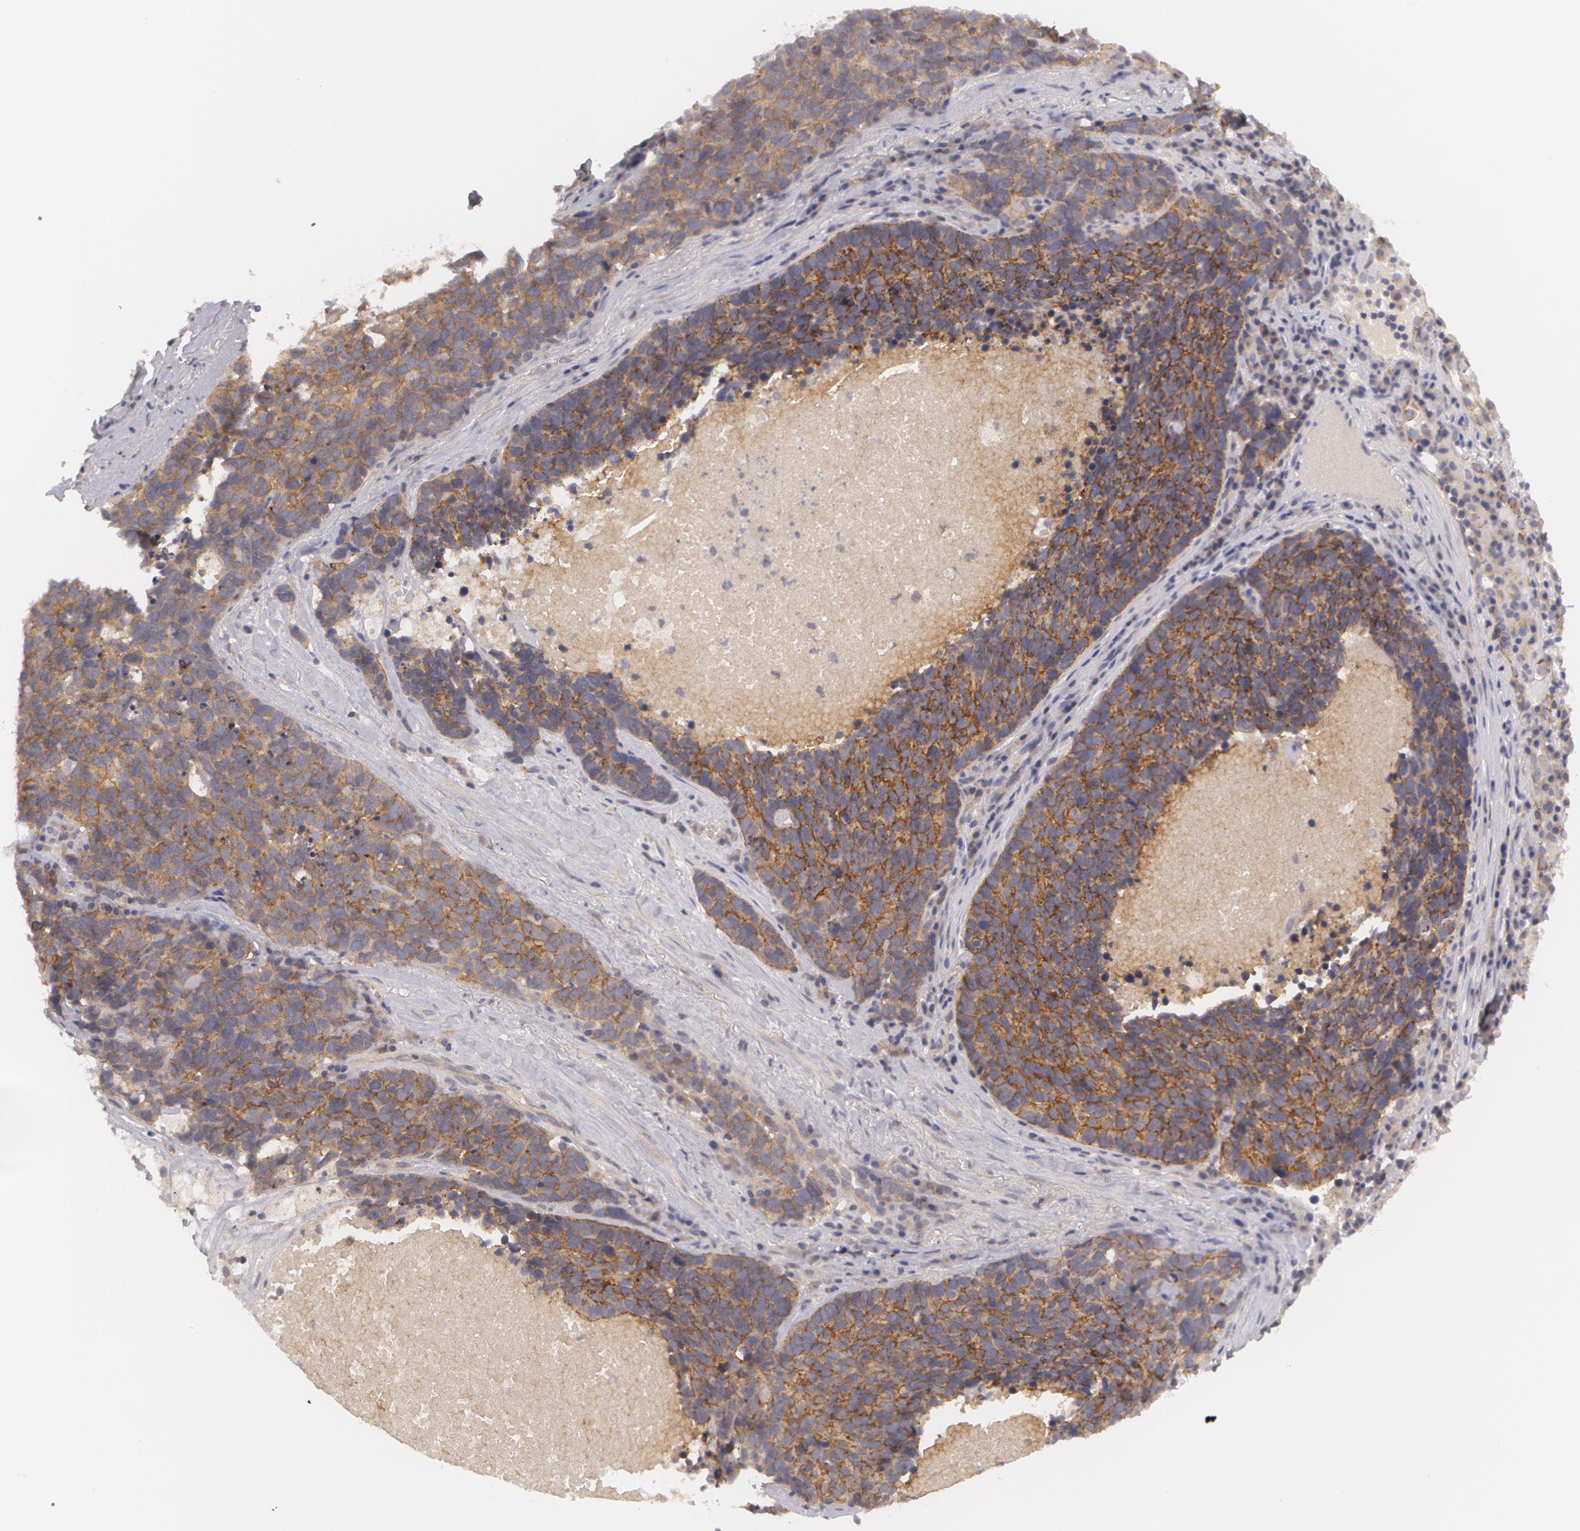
{"staining": {"intensity": "strong", "quantity": ">75%", "location": "cytoplasmic/membranous"}, "tissue": "lung cancer", "cell_type": "Tumor cells", "image_type": "cancer", "snomed": [{"axis": "morphology", "description": "Neoplasm, malignant, NOS"}, {"axis": "topography", "description": "Lung"}], "caption": "Tumor cells demonstrate high levels of strong cytoplasmic/membranous expression in approximately >75% of cells in lung neoplasm (malignant).", "gene": "CASK", "patient": {"sex": "female", "age": 75}}